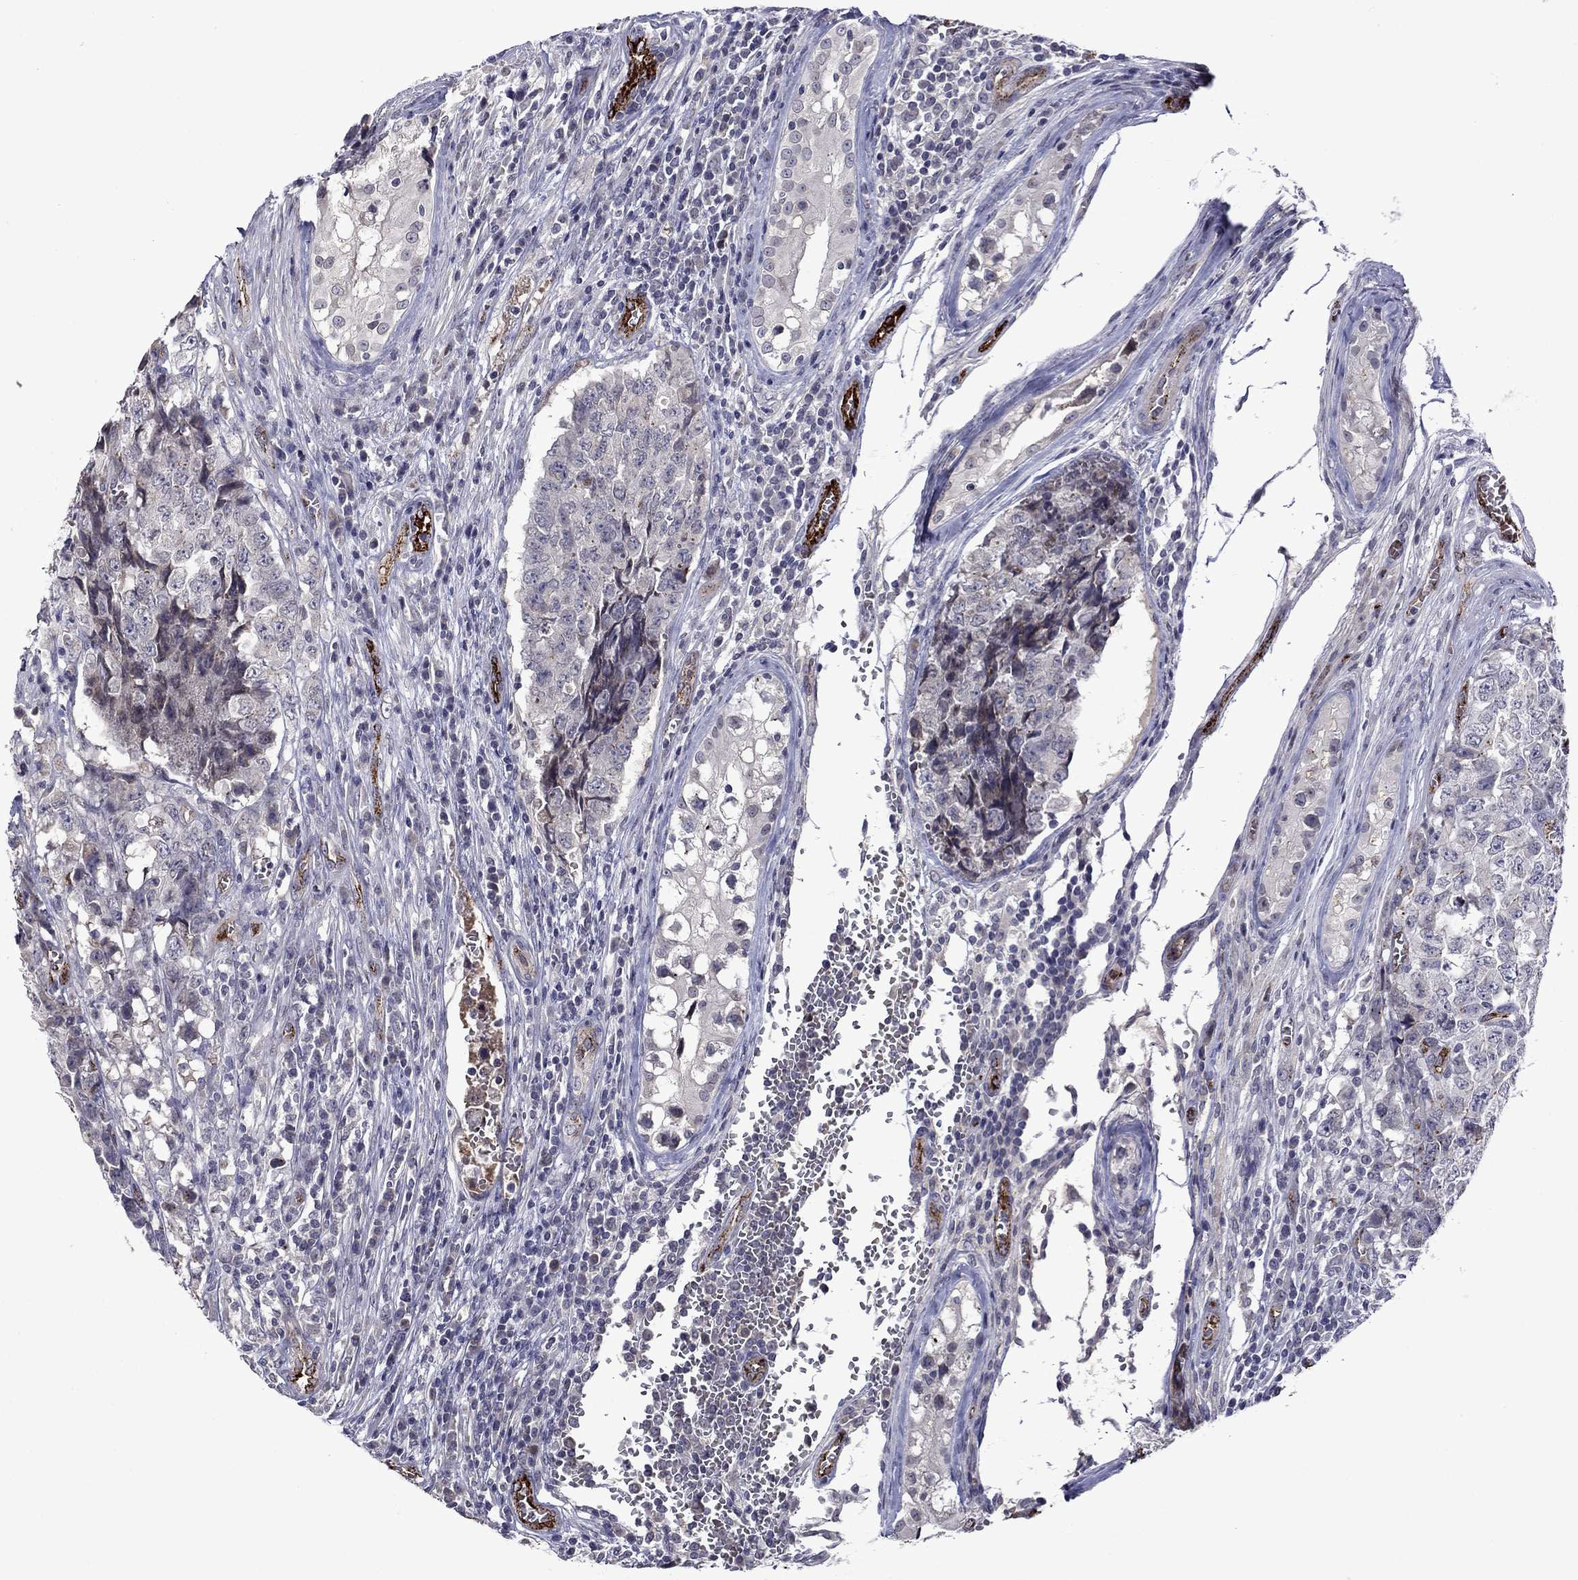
{"staining": {"intensity": "negative", "quantity": "none", "location": "none"}, "tissue": "testis cancer", "cell_type": "Tumor cells", "image_type": "cancer", "snomed": [{"axis": "morphology", "description": "Carcinoma, Embryonal, NOS"}, {"axis": "topography", "description": "Testis"}], "caption": "Tumor cells show no significant staining in testis cancer (embryonal carcinoma).", "gene": "SLITRK1", "patient": {"sex": "male", "age": 23}}